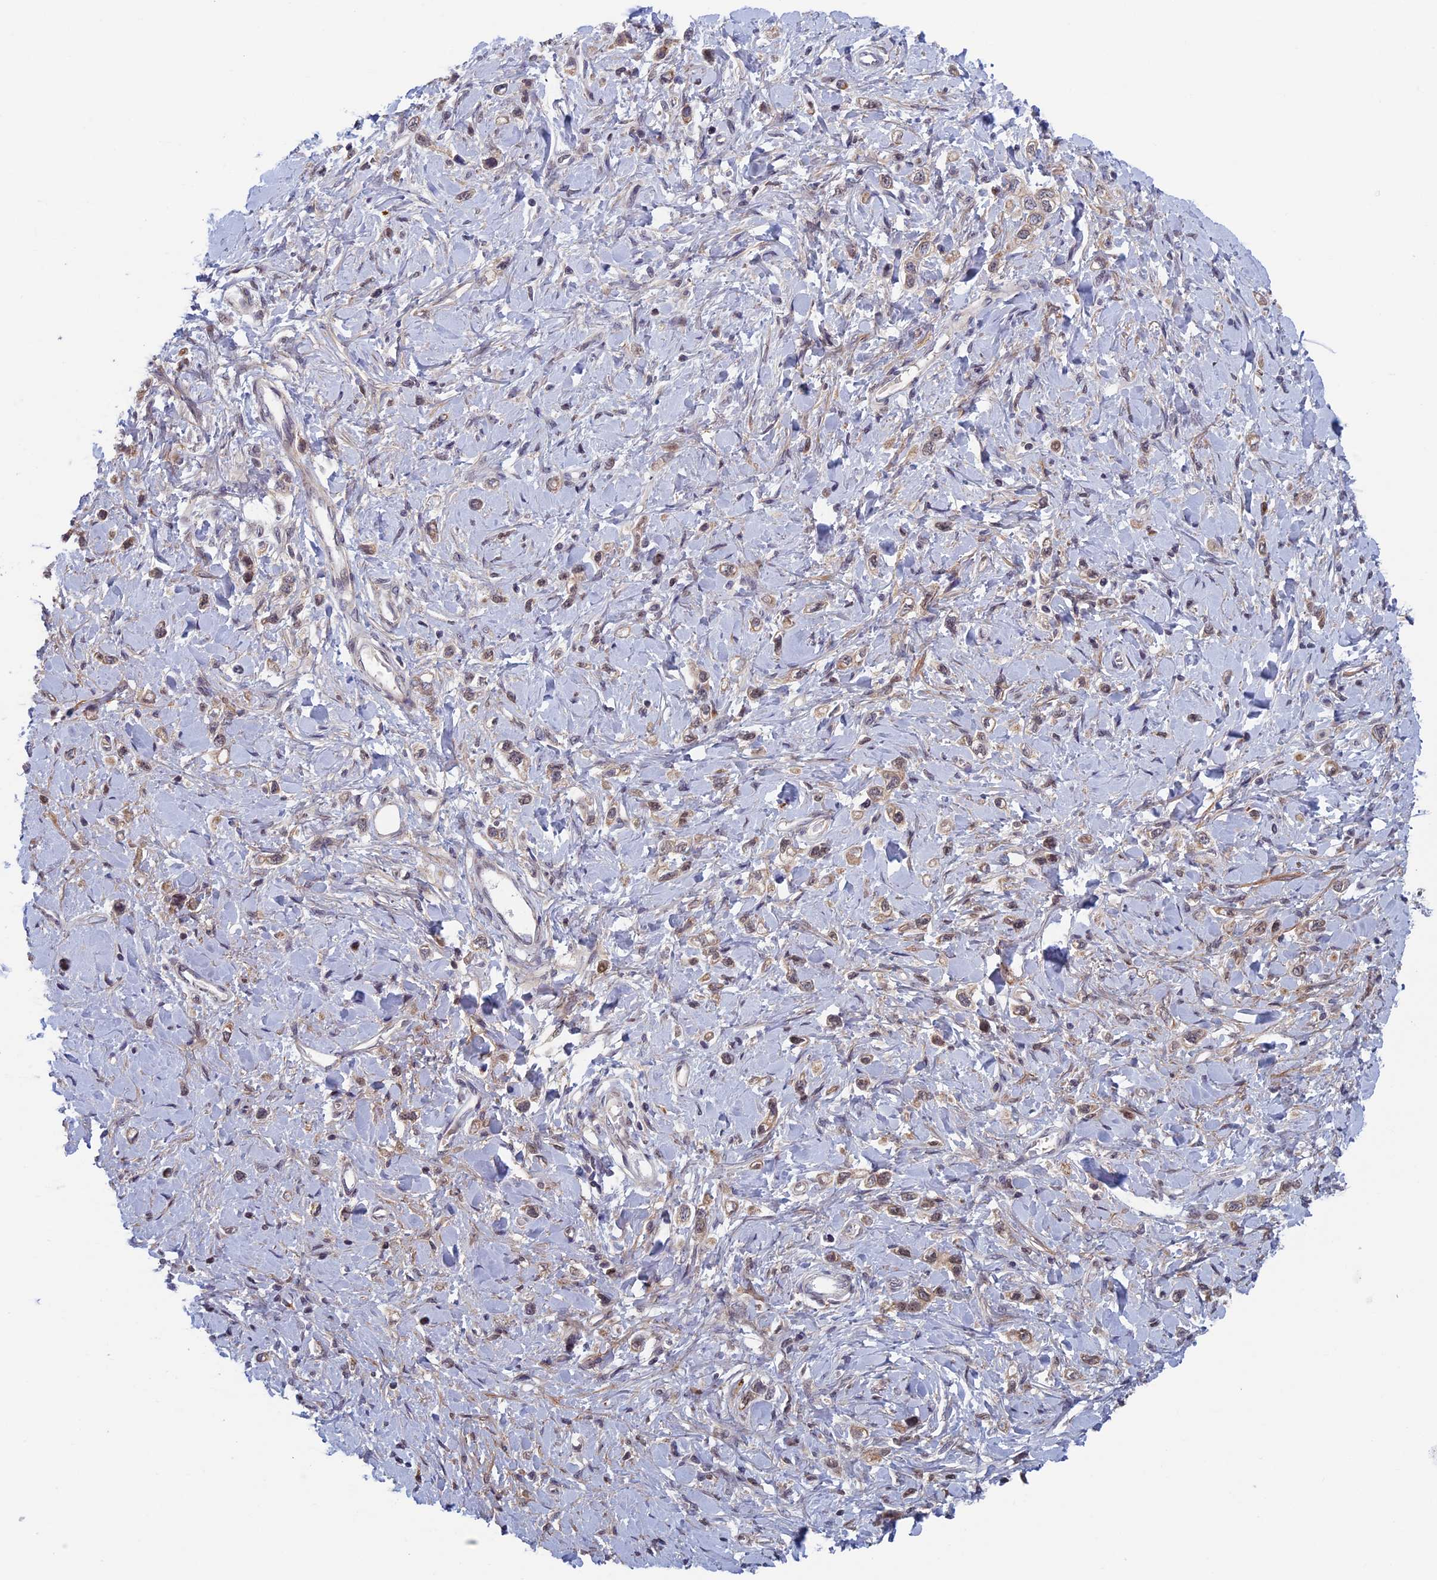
{"staining": {"intensity": "weak", "quantity": ">75%", "location": "cytoplasmic/membranous,nuclear"}, "tissue": "stomach cancer", "cell_type": "Tumor cells", "image_type": "cancer", "snomed": [{"axis": "morphology", "description": "Adenocarcinoma, NOS"}, {"axis": "topography", "description": "Stomach"}], "caption": "This image displays immunohistochemistry (IHC) staining of human stomach adenocarcinoma, with low weak cytoplasmic/membranous and nuclear staining in about >75% of tumor cells.", "gene": "FADS1", "patient": {"sex": "female", "age": 65}}